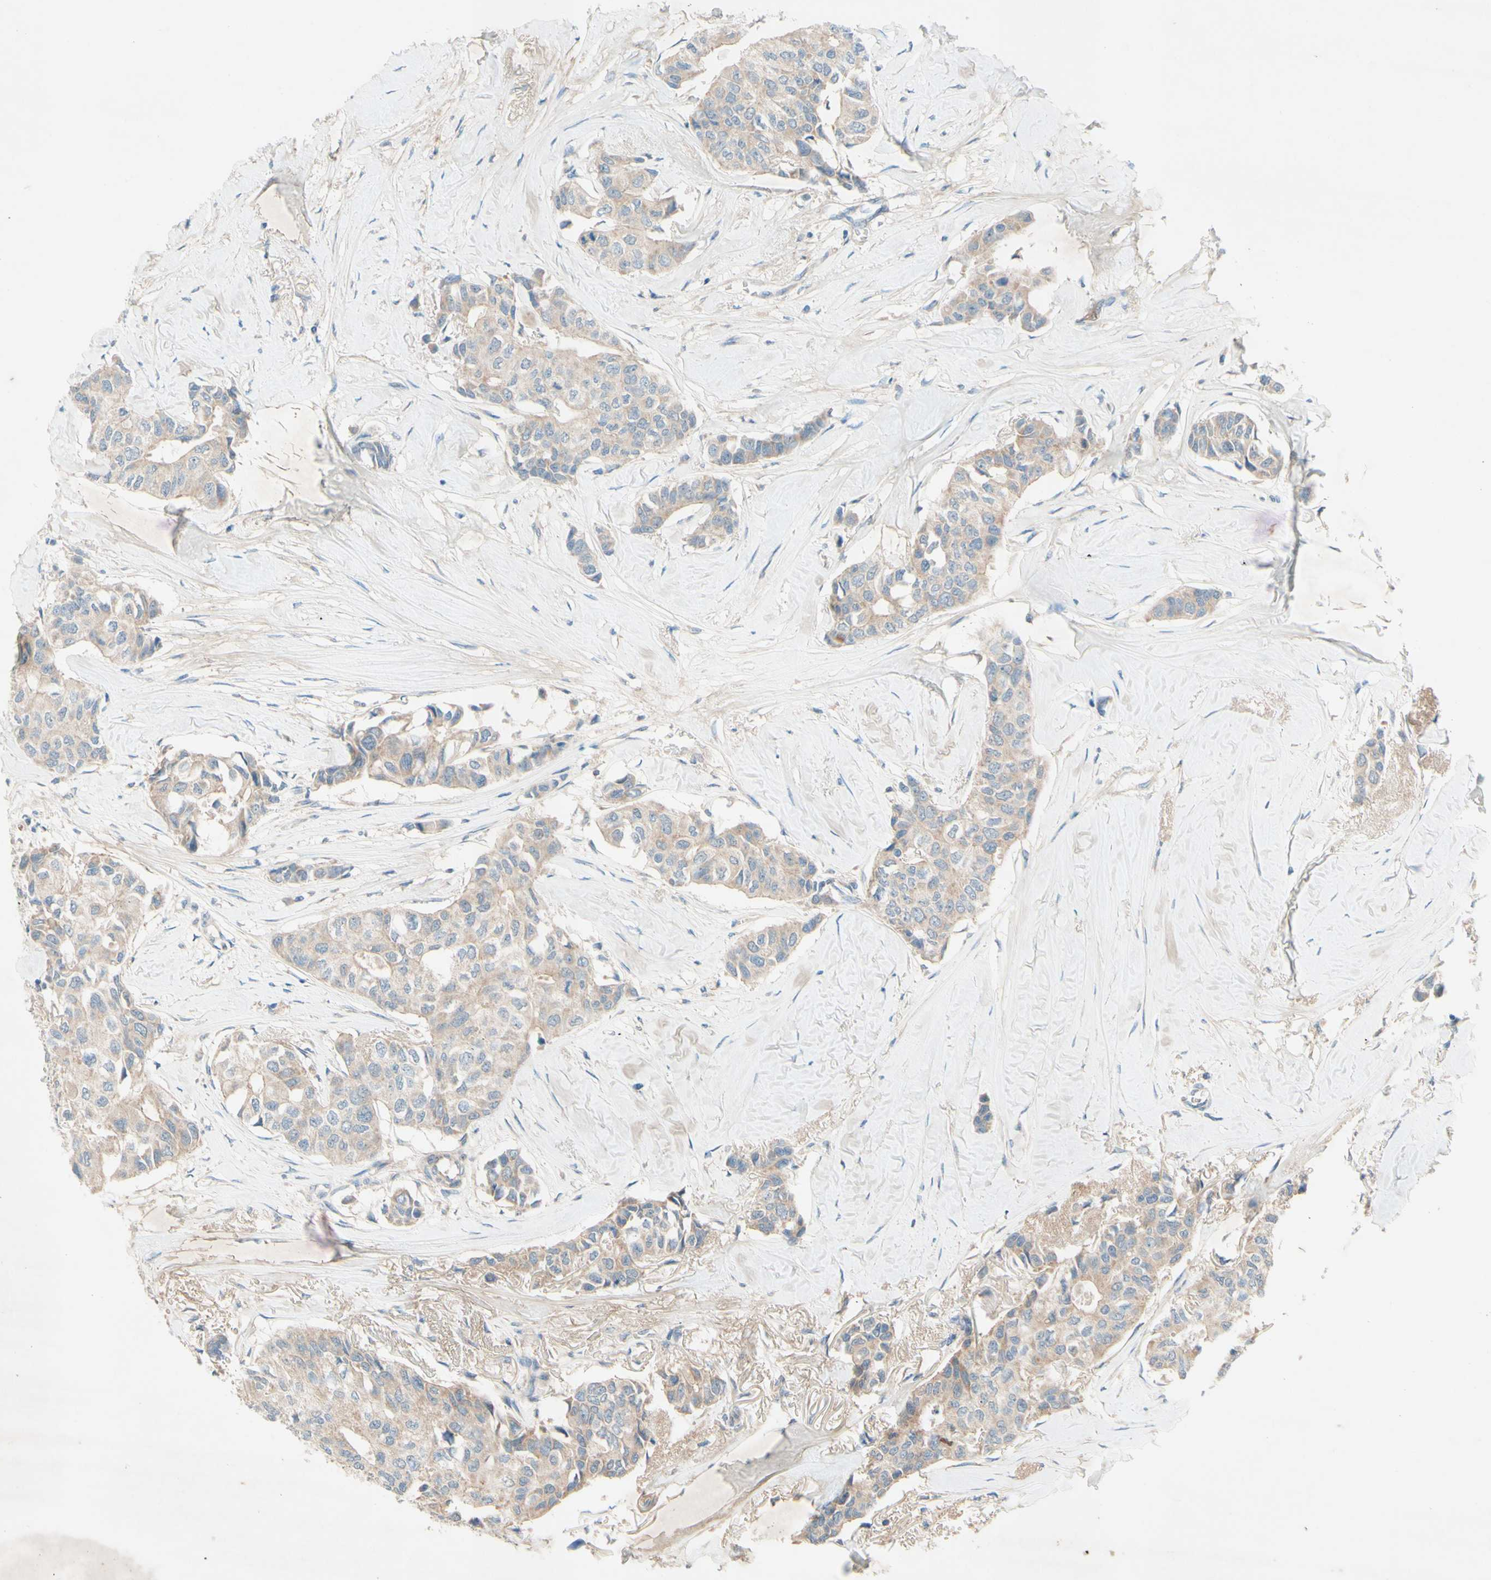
{"staining": {"intensity": "weak", "quantity": ">75%", "location": "cytoplasmic/membranous"}, "tissue": "breast cancer", "cell_type": "Tumor cells", "image_type": "cancer", "snomed": [{"axis": "morphology", "description": "Duct carcinoma"}, {"axis": "topography", "description": "Breast"}], "caption": "The micrograph shows staining of breast cancer (infiltrating ductal carcinoma), revealing weak cytoplasmic/membranous protein positivity (brown color) within tumor cells. (Brightfield microscopy of DAB IHC at high magnification).", "gene": "IL2", "patient": {"sex": "female", "age": 80}}